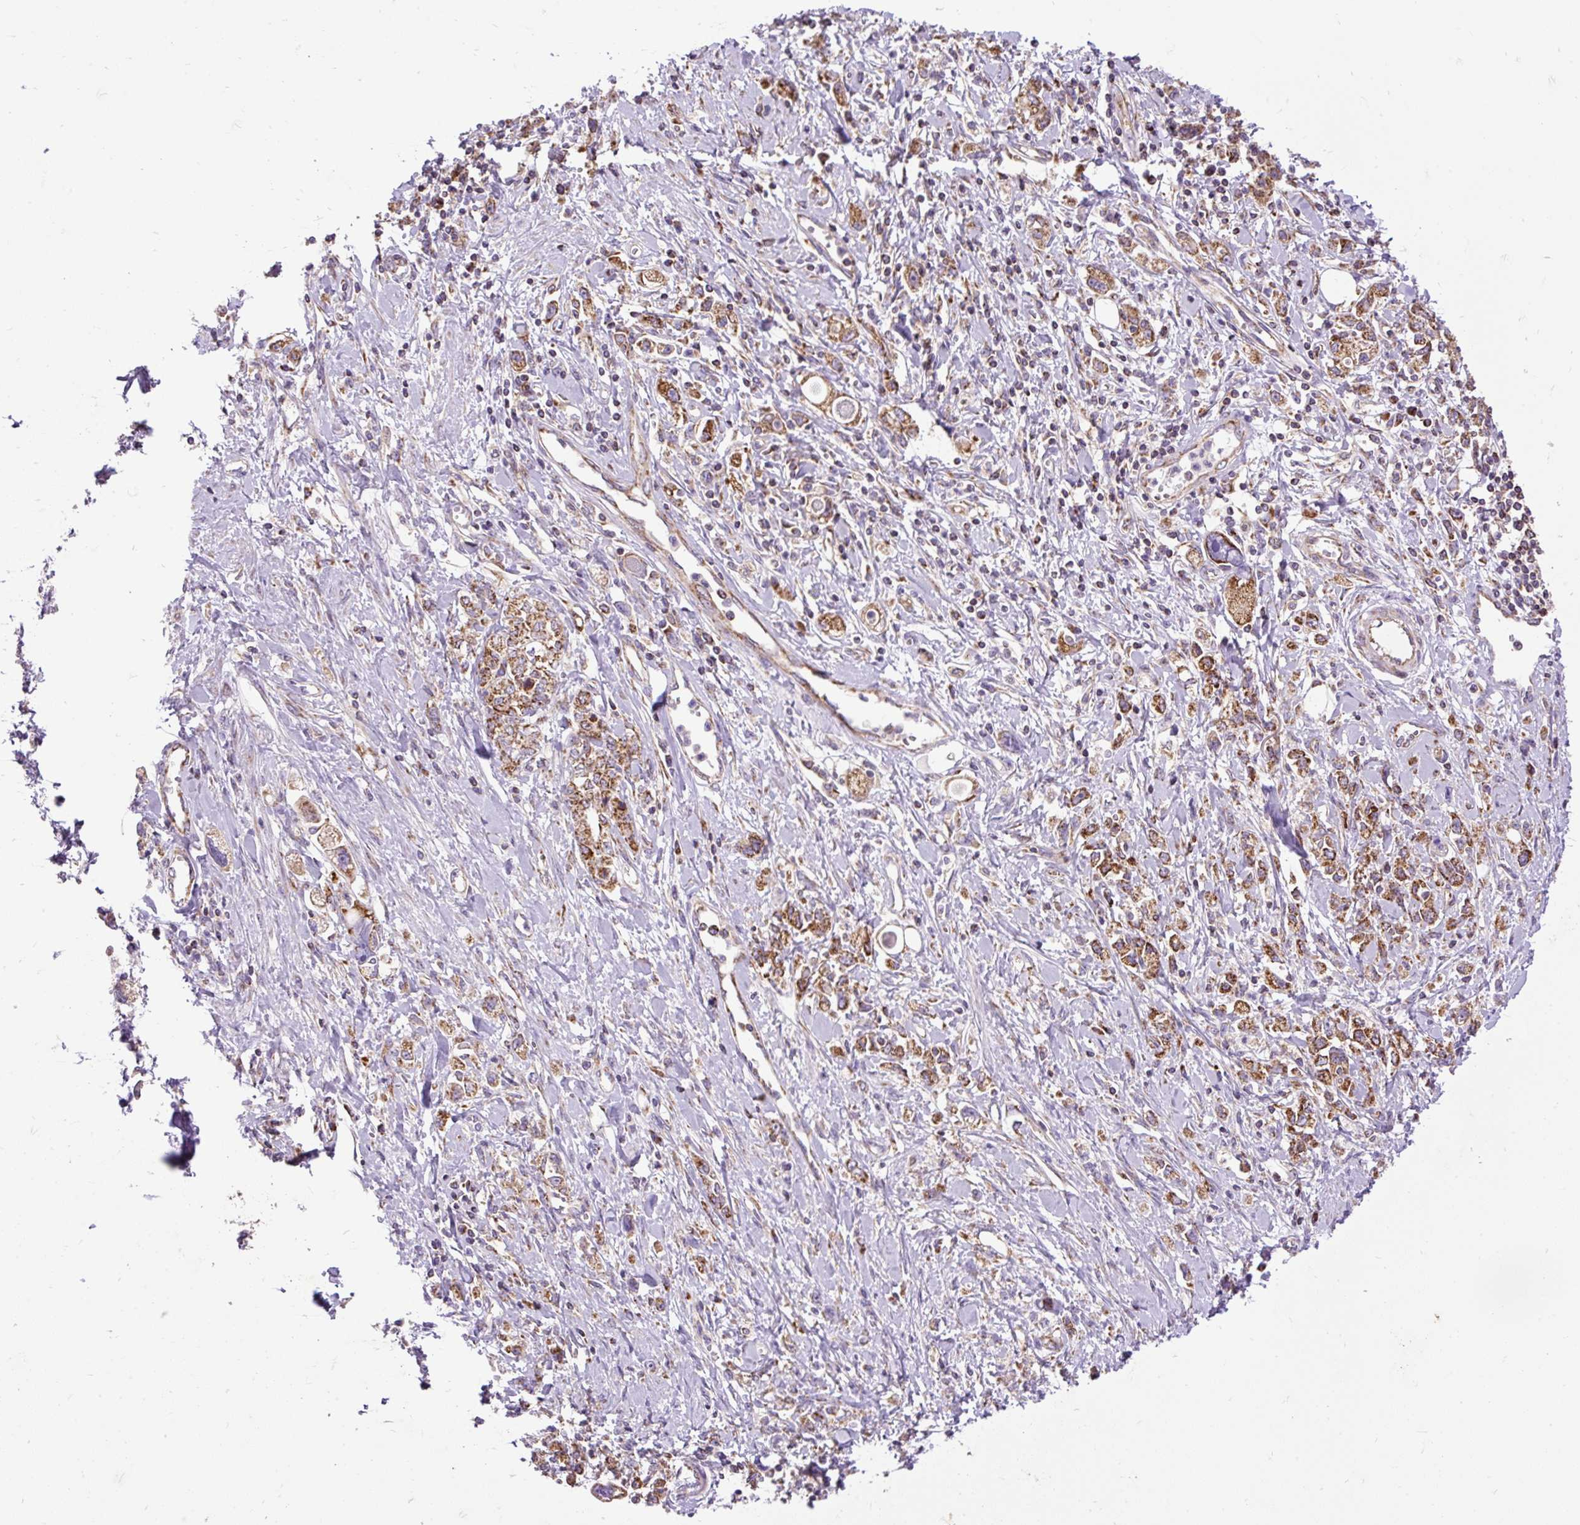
{"staining": {"intensity": "moderate", "quantity": ">75%", "location": "cytoplasmic/membranous"}, "tissue": "stomach cancer", "cell_type": "Tumor cells", "image_type": "cancer", "snomed": [{"axis": "morphology", "description": "Adenocarcinoma, NOS"}, {"axis": "topography", "description": "Stomach"}], "caption": "The immunohistochemical stain labels moderate cytoplasmic/membranous staining in tumor cells of stomach cancer tissue.", "gene": "TOMM40", "patient": {"sex": "female", "age": 76}}